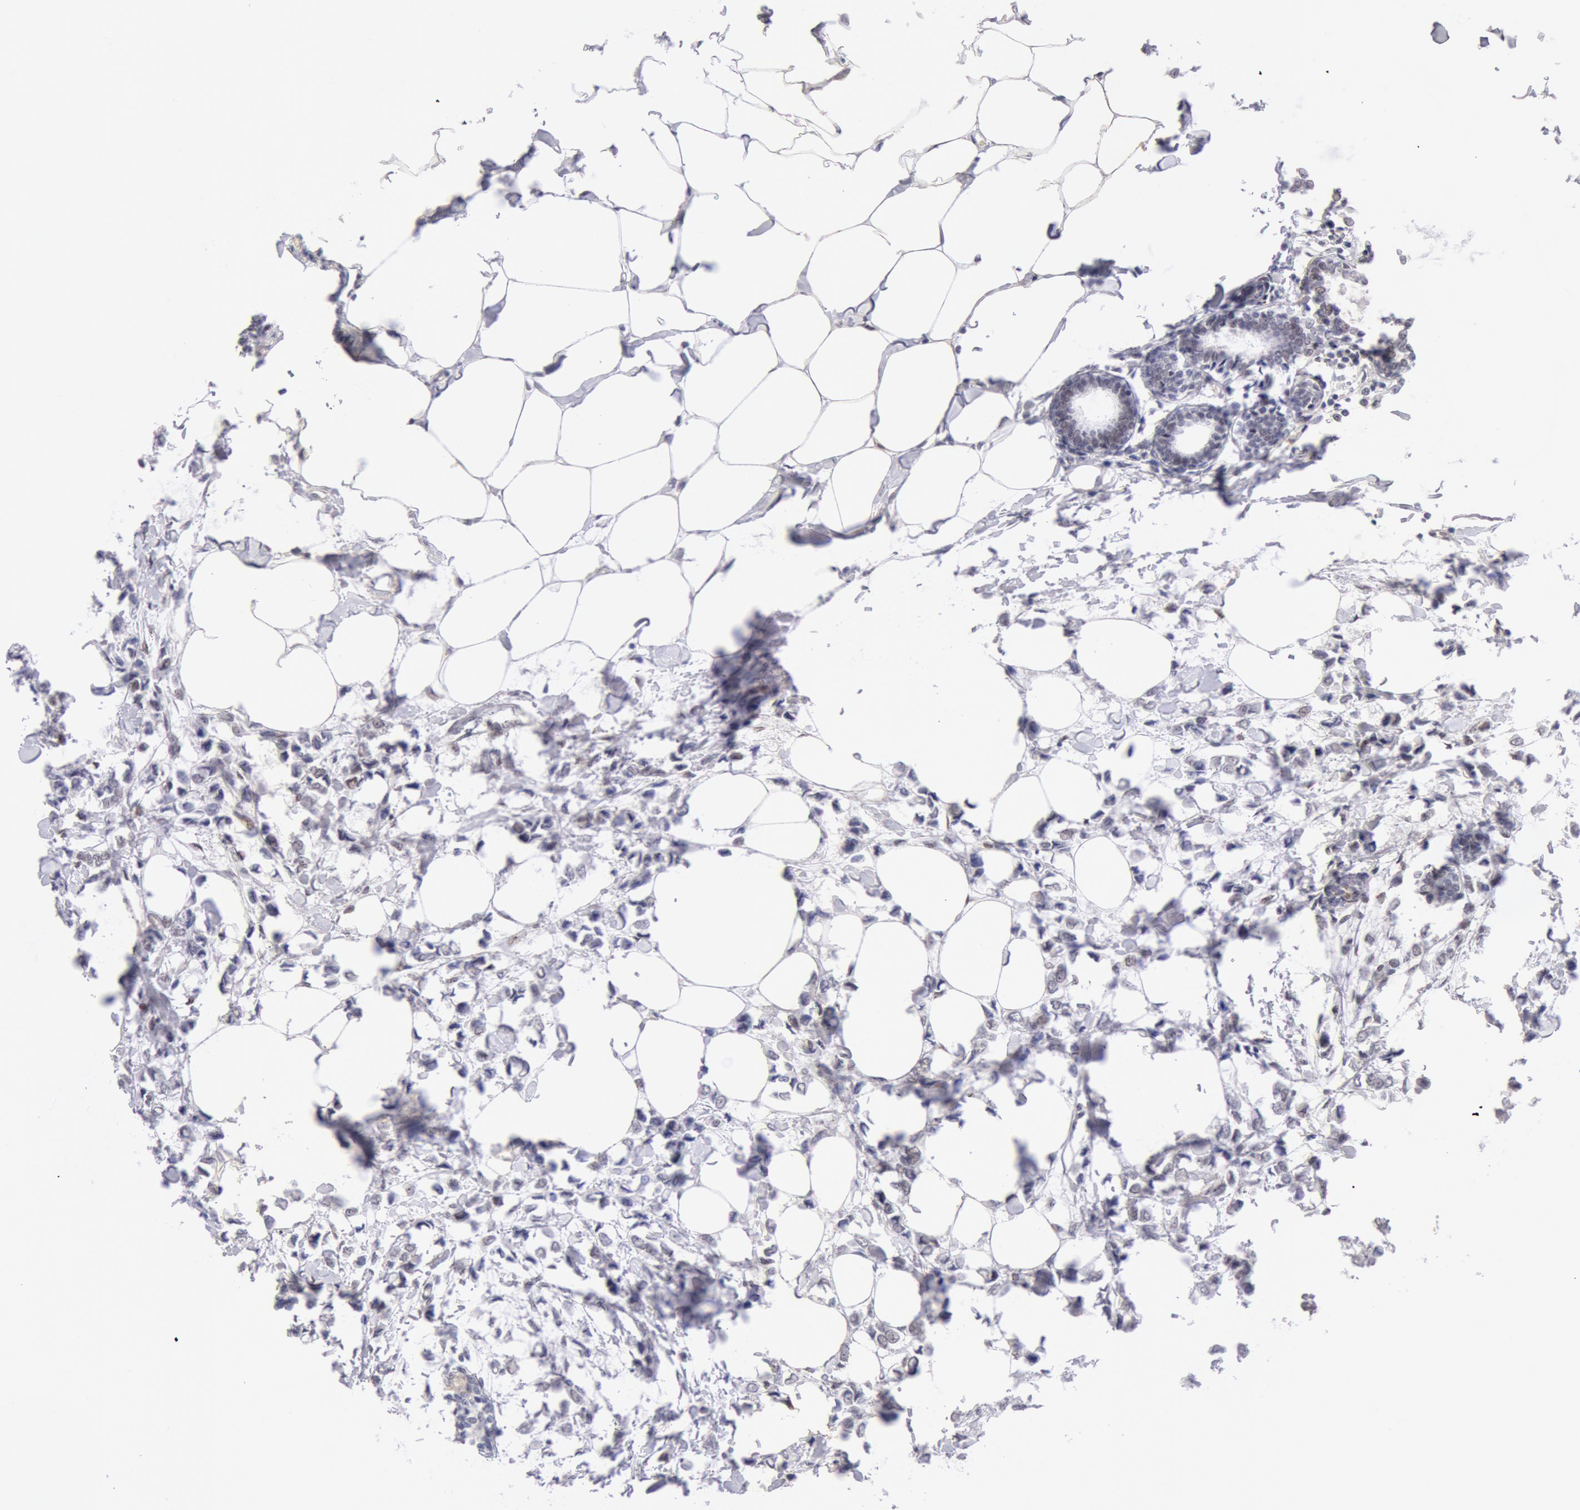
{"staining": {"intensity": "weak", "quantity": "<25%", "location": "nuclear"}, "tissue": "breast cancer", "cell_type": "Tumor cells", "image_type": "cancer", "snomed": [{"axis": "morphology", "description": "Lobular carcinoma"}, {"axis": "topography", "description": "Breast"}], "caption": "Immunohistochemistry photomicrograph of breast cancer stained for a protein (brown), which reveals no positivity in tumor cells.", "gene": "CDKN2B", "patient": {"sex": "female", "age": 51}}